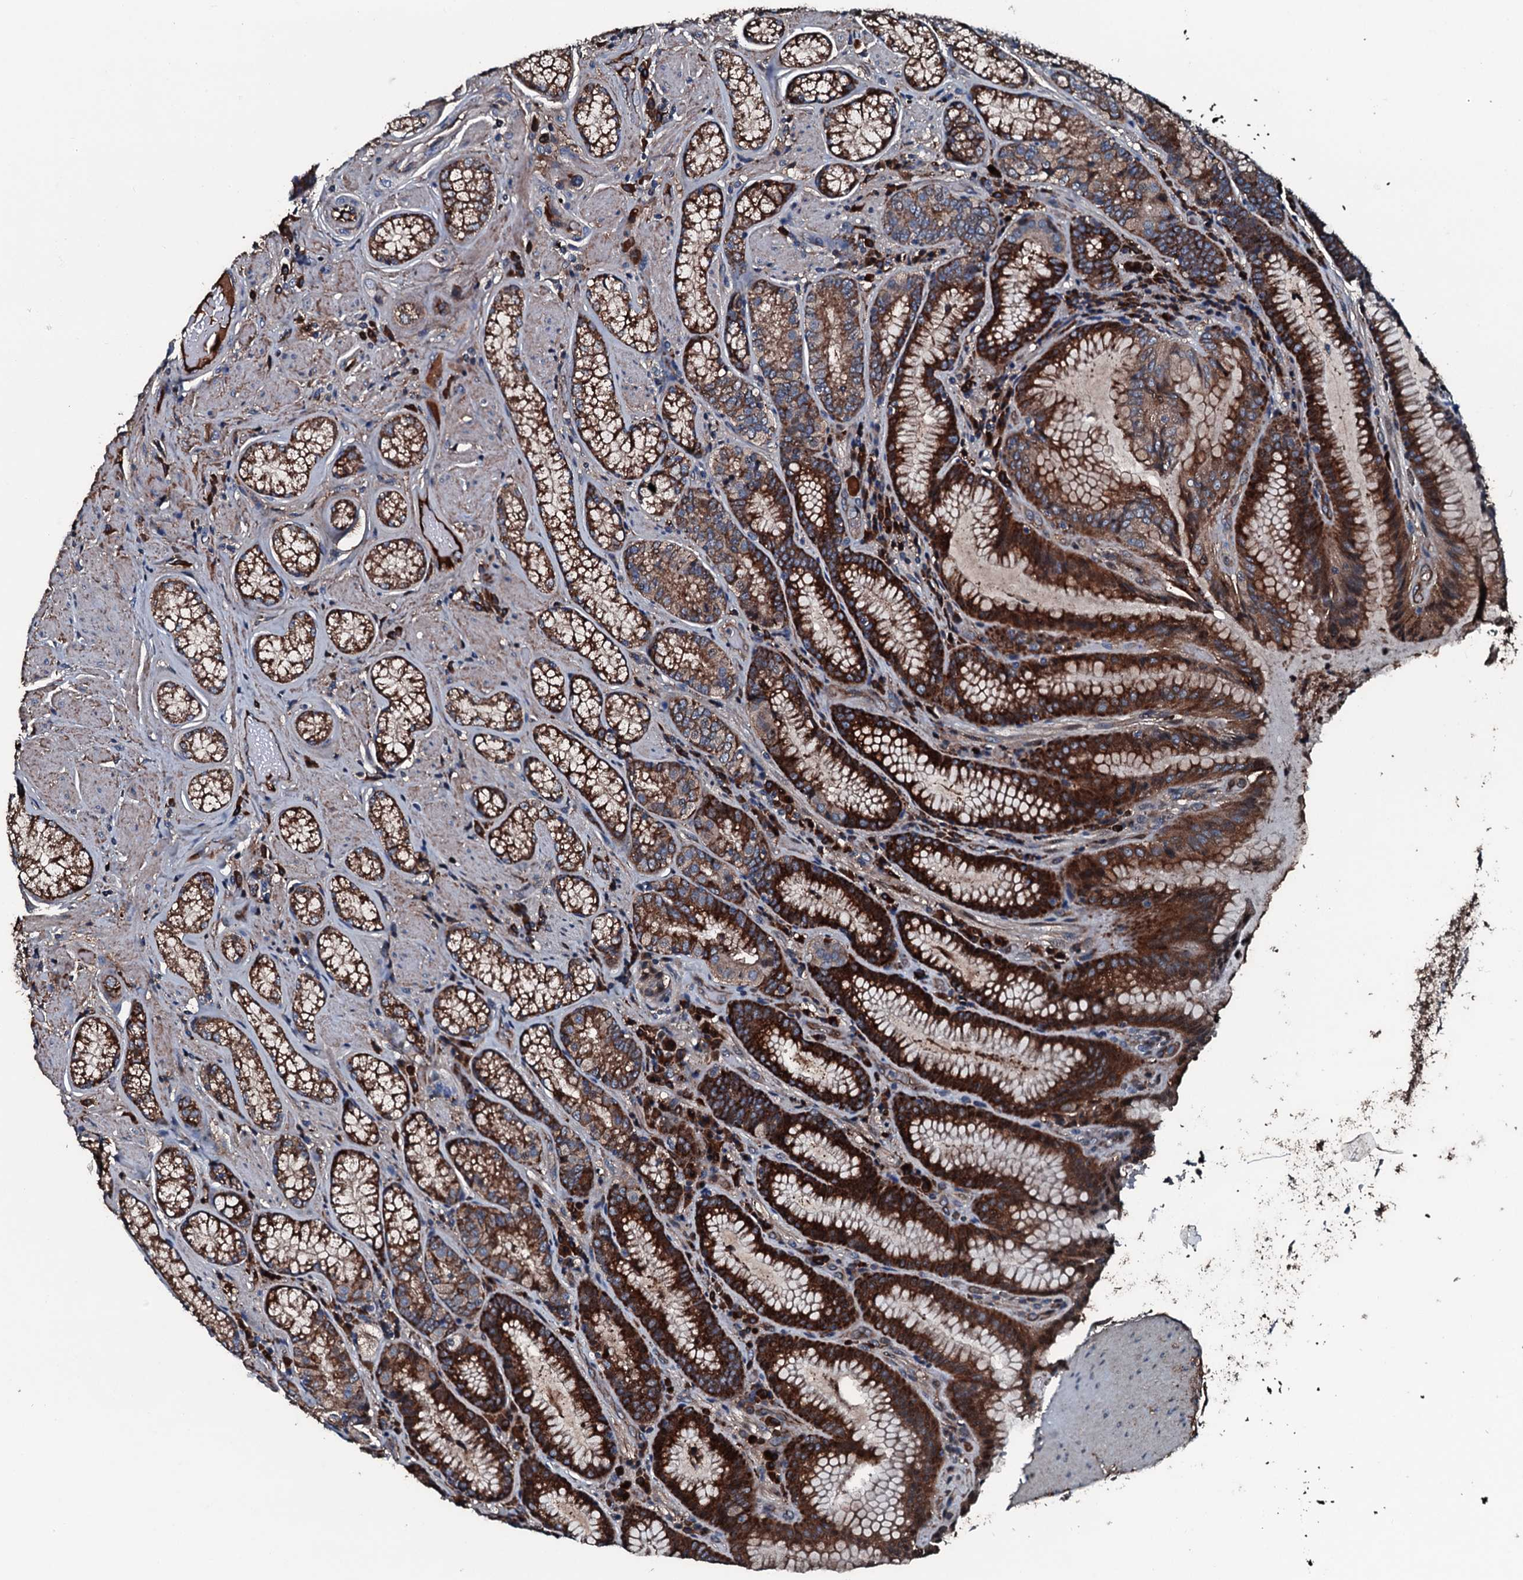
{"staining": {"intensity": "strong", "quantity": ">75%", "location": "cytoplasmic/membranous"}, "tissue": "stomach", "cell_type": "Glandular cells", "image_type": "normal", "snomed": [{"axis": "morphology", "description": "Normal tissue, NOS"}, {"axis": "topography", "description": "Stomach, upper"}, {"axis": "topography", "description": "Stomach, lower"}], "caption": "Immunohistochemistry (IHC) photomicrograph of benign stomach: human stomach stained using immunohistochemistry reveals high levels of strong protein expression localized specifically in the cytoplasmic/membranous of glandular cells, appearing as a cytoplasmic/membranous brown color.", "gene": "AARS1", "patient": {"sex": "female", "age": 76}}